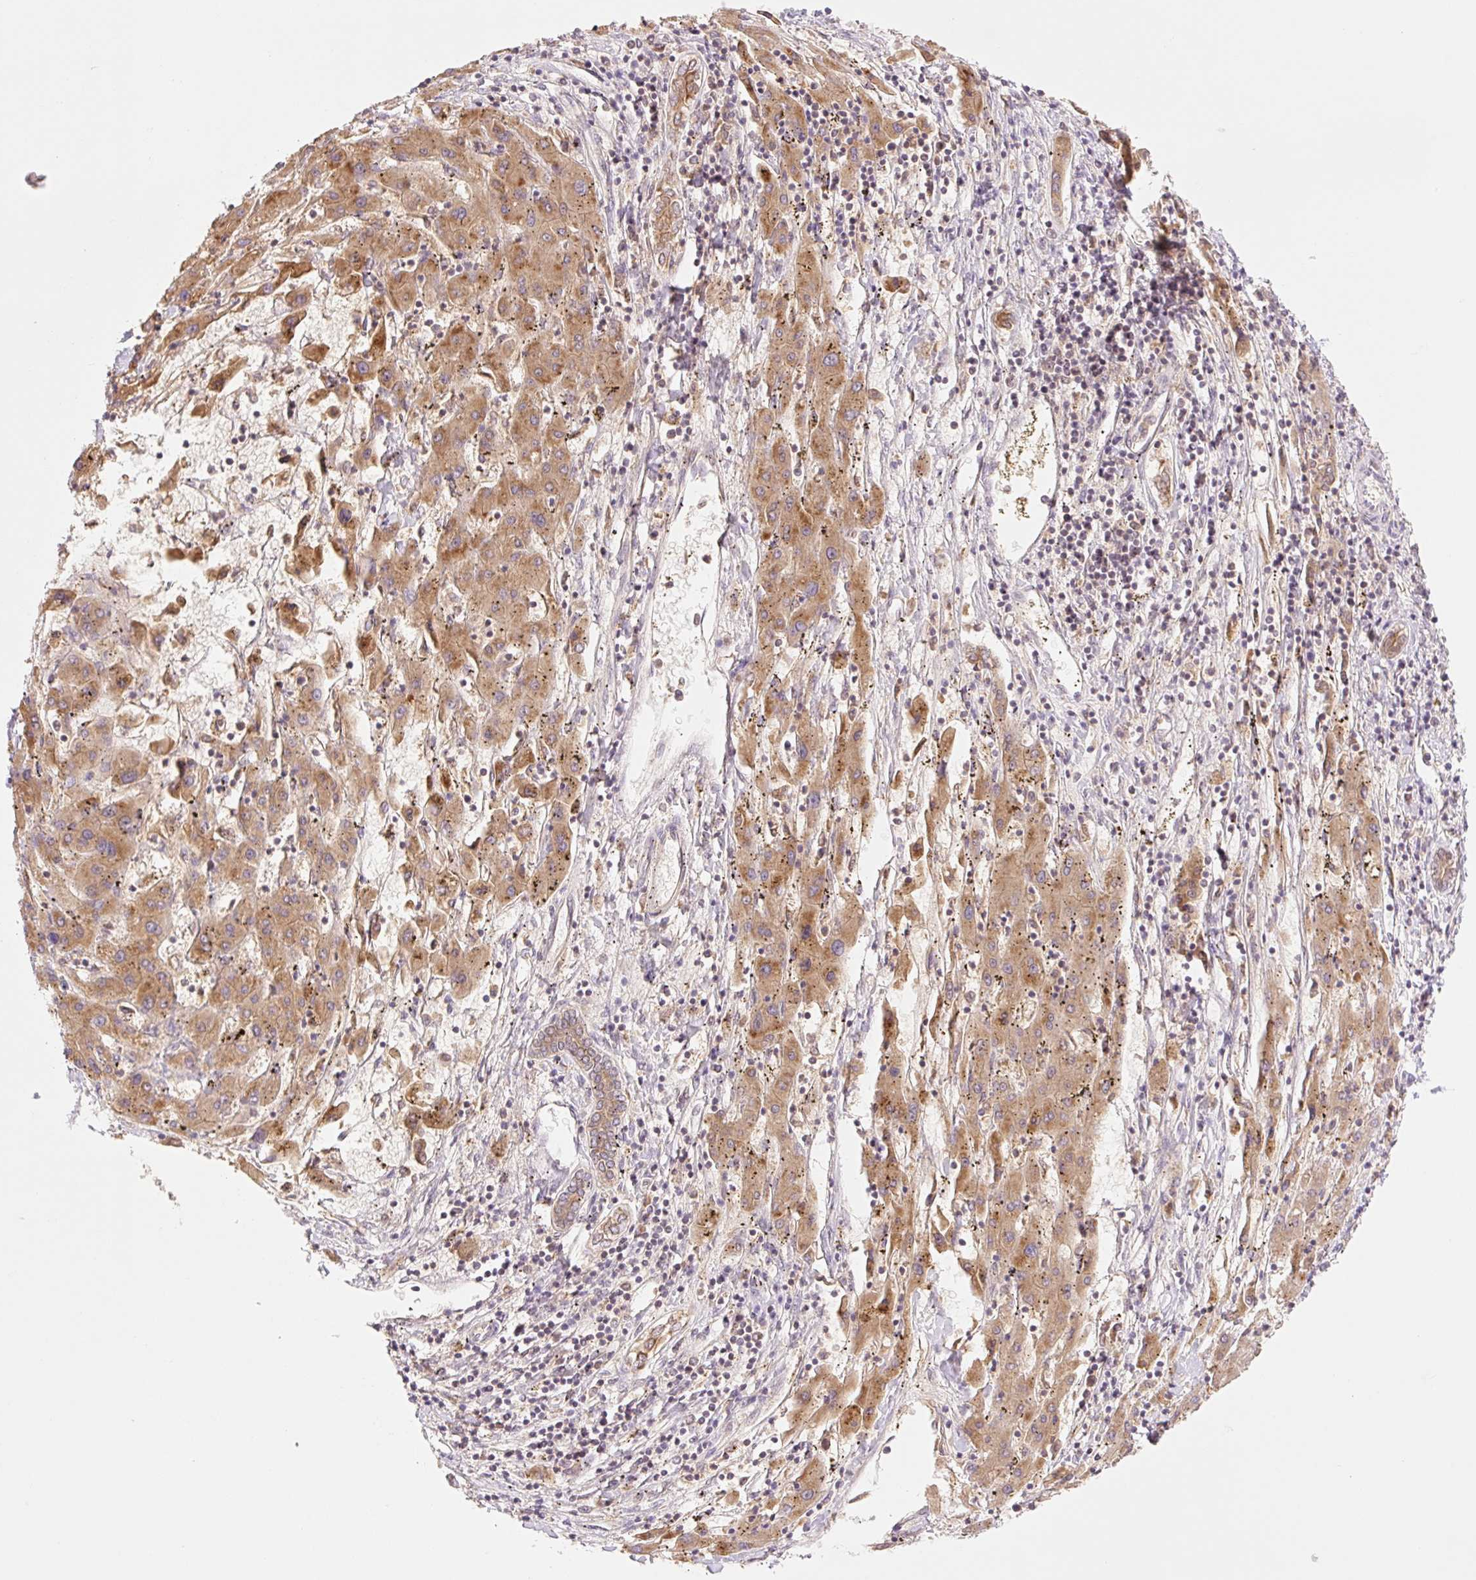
{"staining": {"intensity": "moderate", "quantity": ">75%", "location": "cytoplasmic/membranous"}, "tissue": "liver cancer", "cell_type": "Tumor cells", "image_type": "cancer", "snomed": [{"axis": "morphology", "description": "Carcinoma, Hepatocellular, NOS"}, {"axis": "topography", "description": "Liver"}], "caption": "Liver cancer (hepatocellular carcinoma) stained for a protein displays moderate cytoplasmic/membranous positivity in tumor cells.", "gene": "YJU2B", "patient": {"sex": "male", "age": 72}}